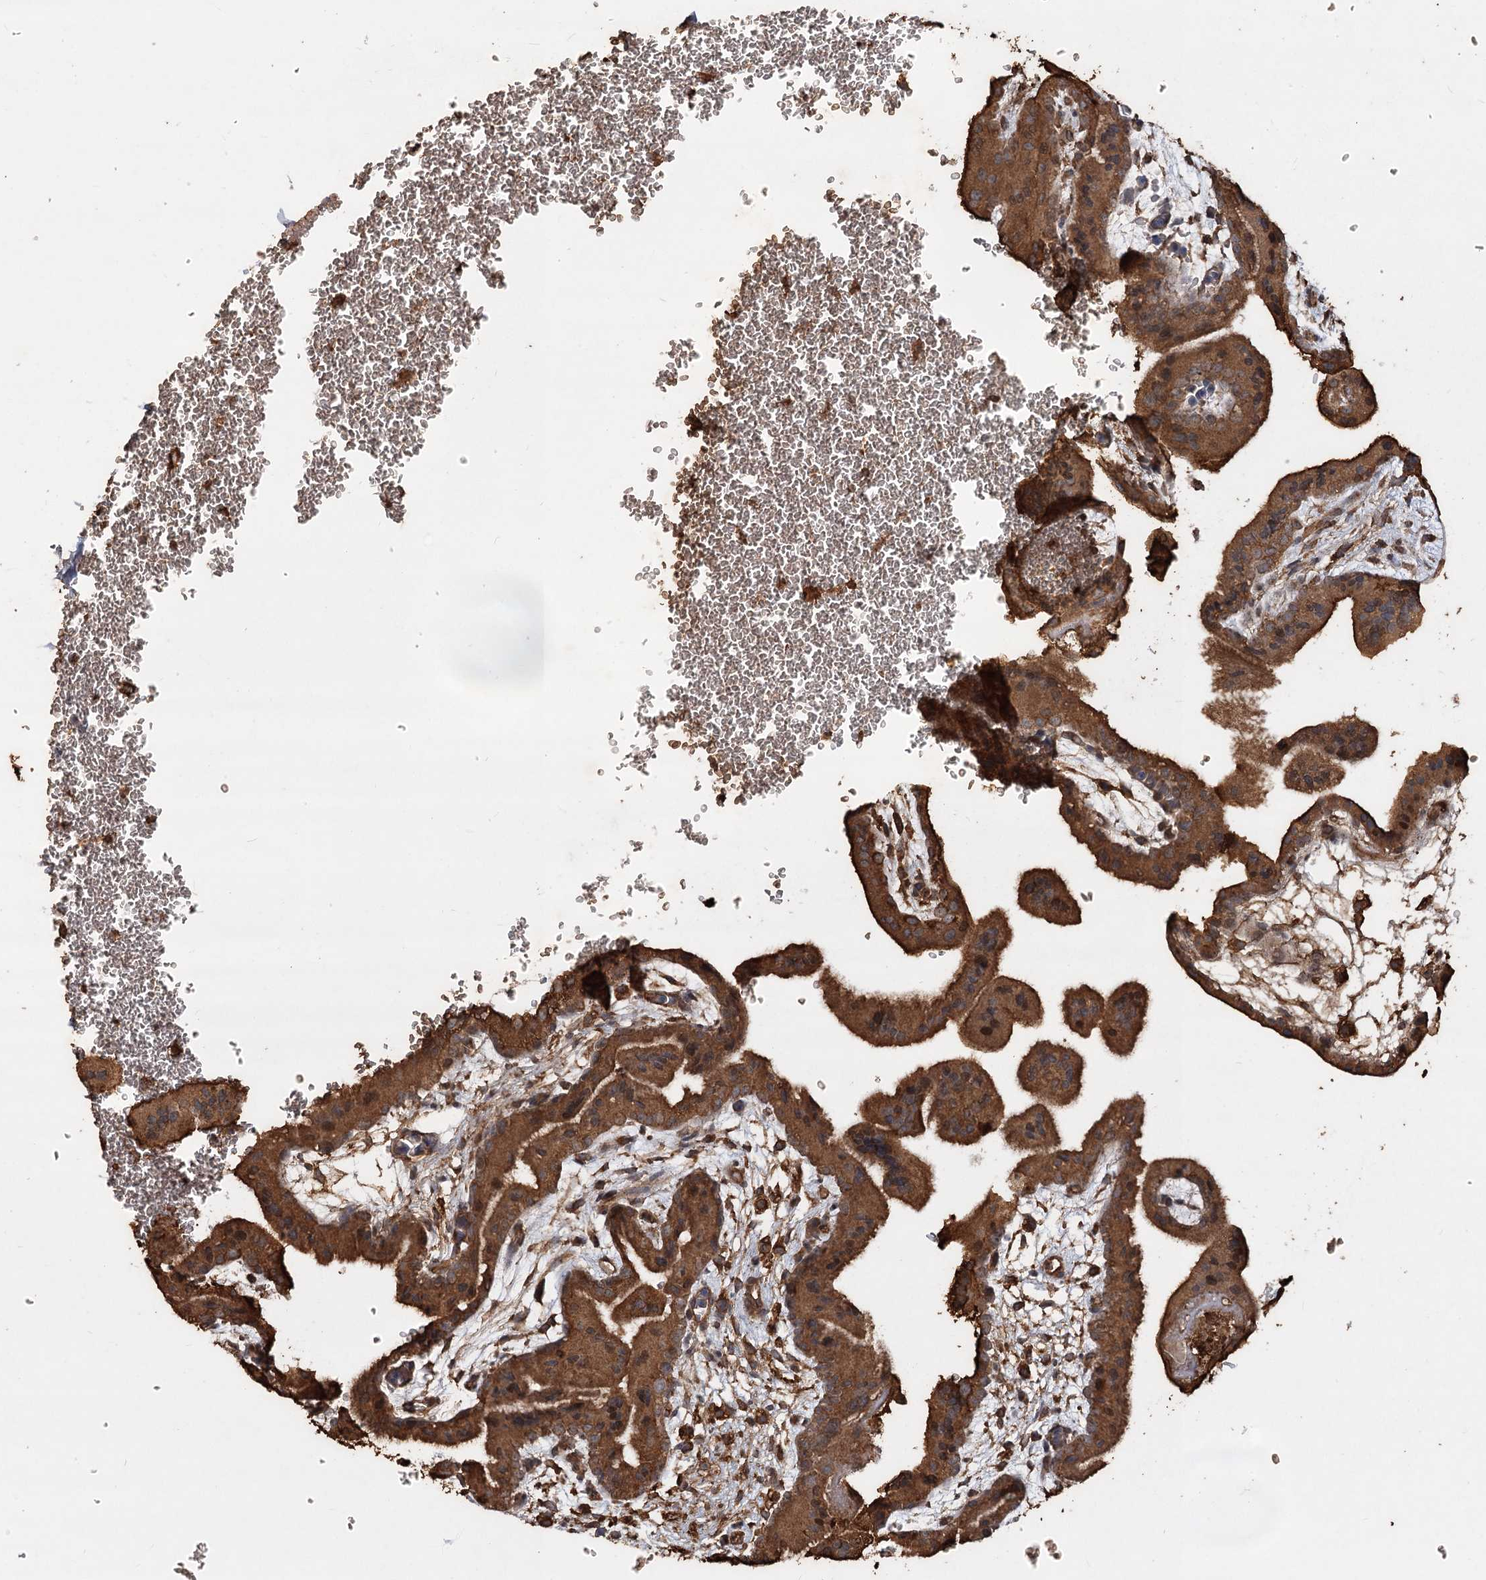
{"staining": {"intensity": "moderate", "quantity": ">75%", "location": "cytoplasmic/membranous"}, "tissue": "placenta", "cell_type": "Decidual cells", "image_type": "normal", "snomed": [{"axis": "morphology", "description": "Normal tissue, NOS"}, {"axis": "topography", "description": "Placenta"}], "caption": "A medium amount of moderate cytoplasmic/membranous staining is appreciated in approximately >75% of decidual cells in unremarkable placenta.", "gene": "PIK3C2A", "patient": {"sex": "female", "age": 35}}